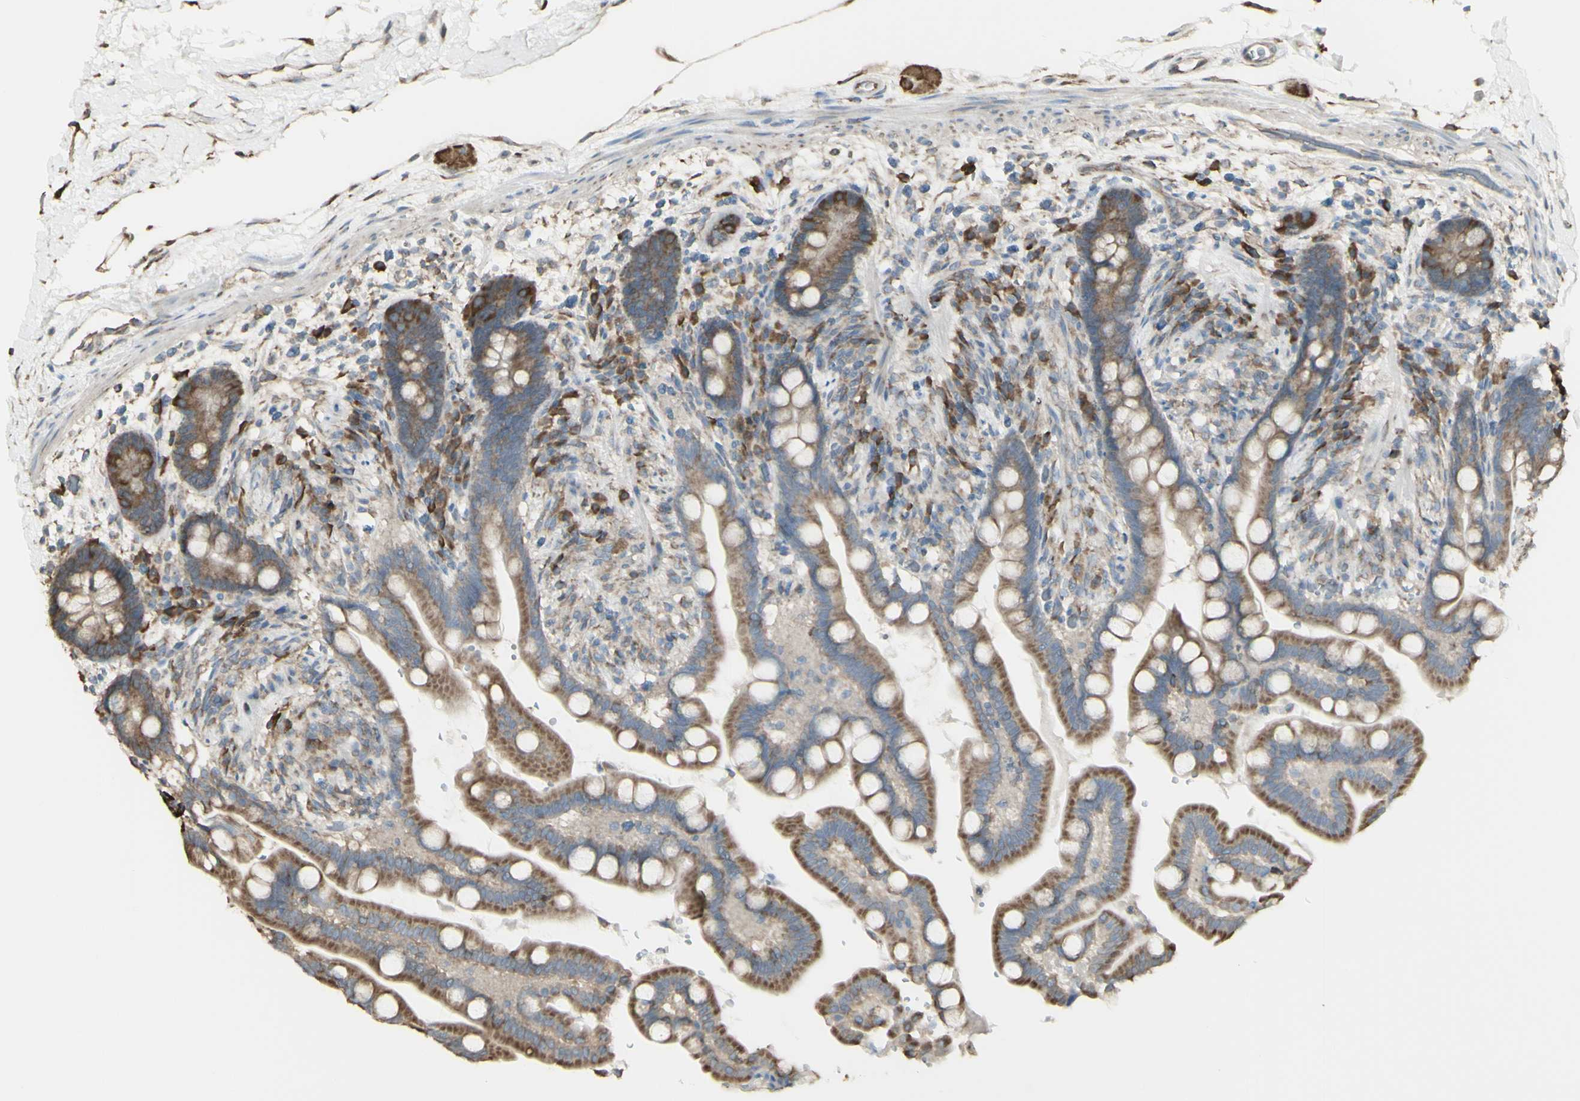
{"staining": {"intensity": "moderate", "quantity": "25%-75%", "location": "cytoplasmic/membranous"}, "tissue": "colon", "cell_type": "Endothelial cells", "image_type": "normal", "snomed": [{"axis": "morphology", "description": "Normal tissue, NOS"}, {"axis": "topography", "description": "Colon"}], "caption": "Immunohistochemical staining of benign human colon reveals 25%-75% levels of moderate cytoplasmic/membranous protein expression in about 25%-75% of endothelial cells.", "gene": "EEF1B2", "patient": {"sex": "male", "age": 73}}